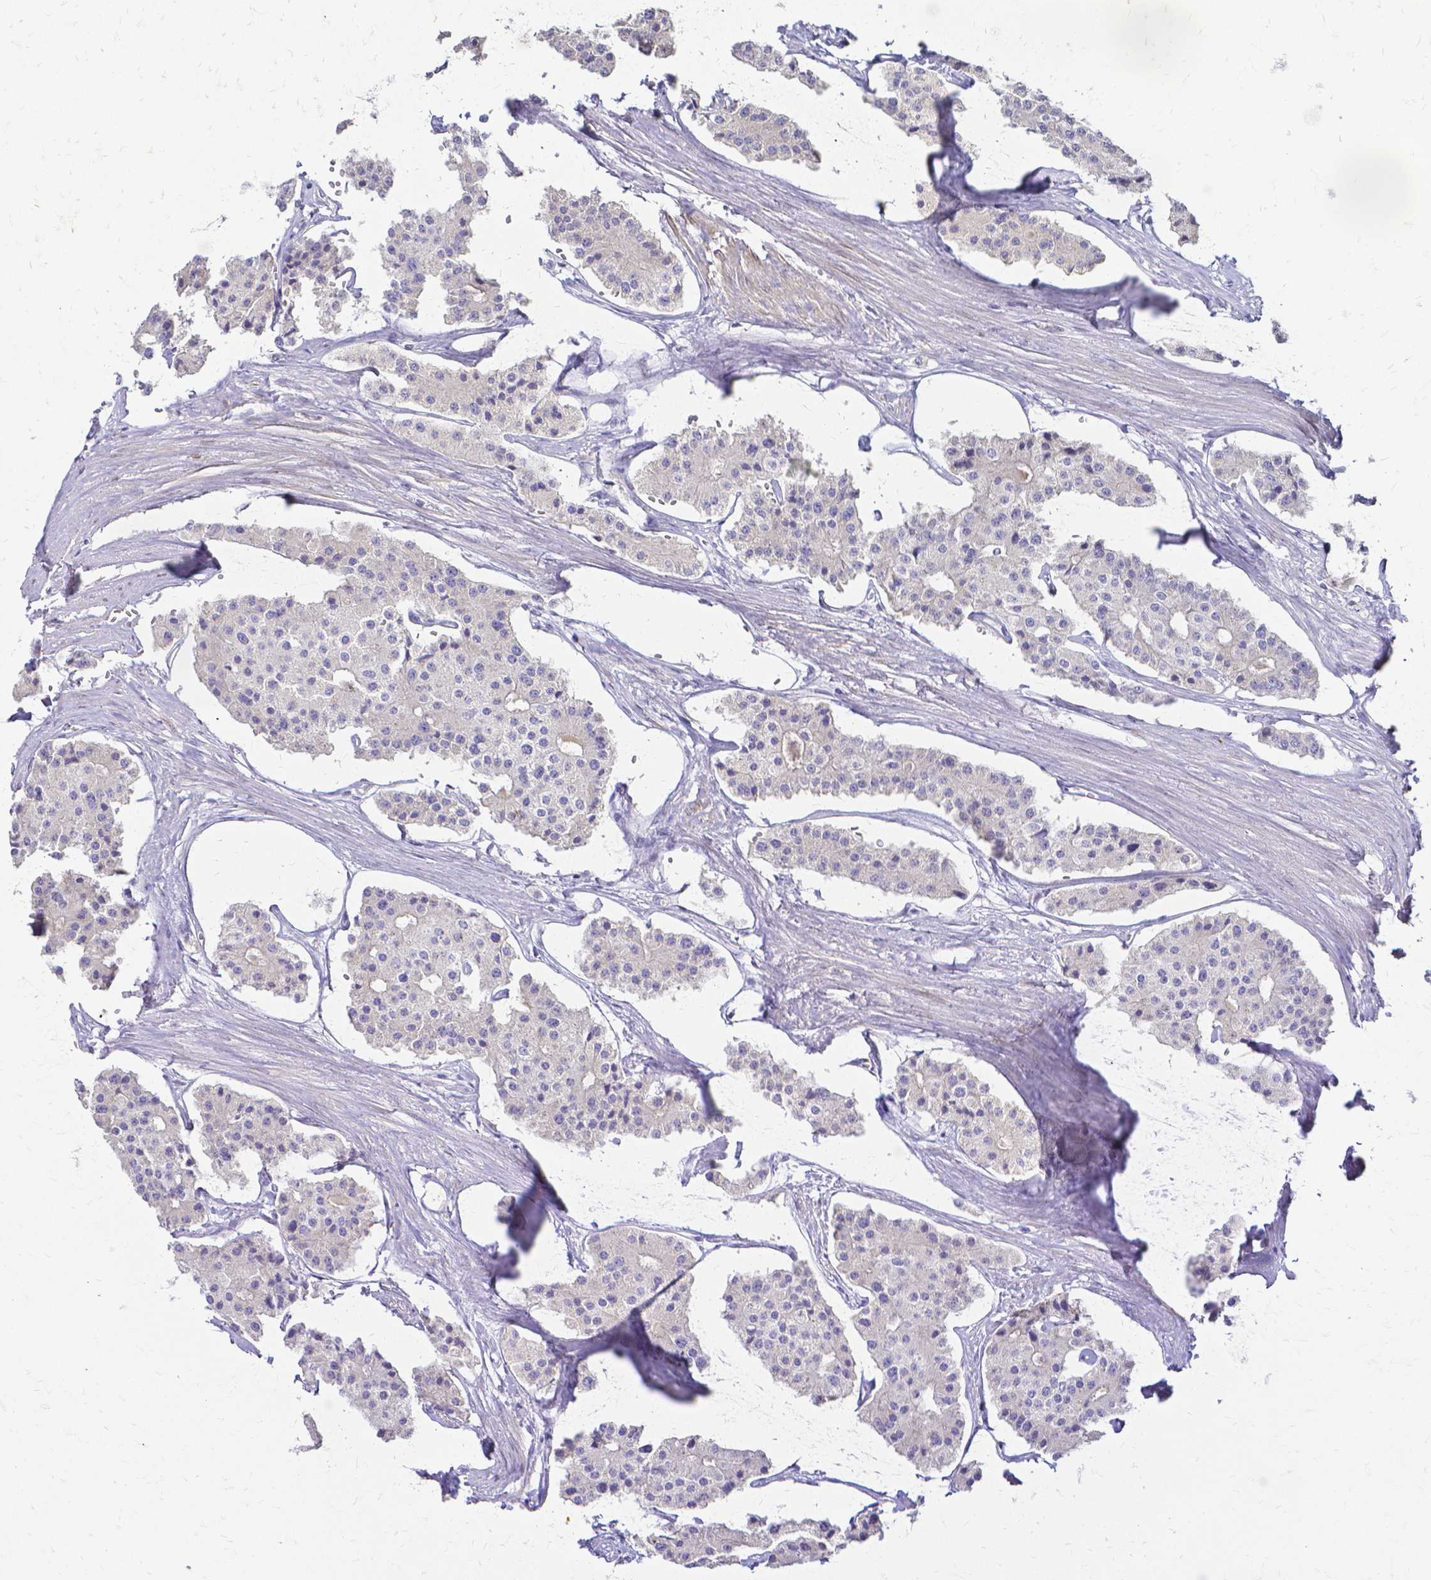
{"staining": {"intensity": "negative", "quantity": "none", "location": "none"}, "tissue": "carcinoid", "cell_type": "Tumor cells", "image_type": "cancer", "snomed": [{"axis": "morphology", "description": "Carcinoid, malignant, NOS"}, {"axis": "topography", "description": "Small intestine"}], "caption": "High magnification brightfield microscopy of carcinoid stained with DAB (brown) and counterstained with hematoxylin (blue): tumor cells show no significant expression.", "gene": "CCNB1", "patient": {"sex": "female", "age": 65}}